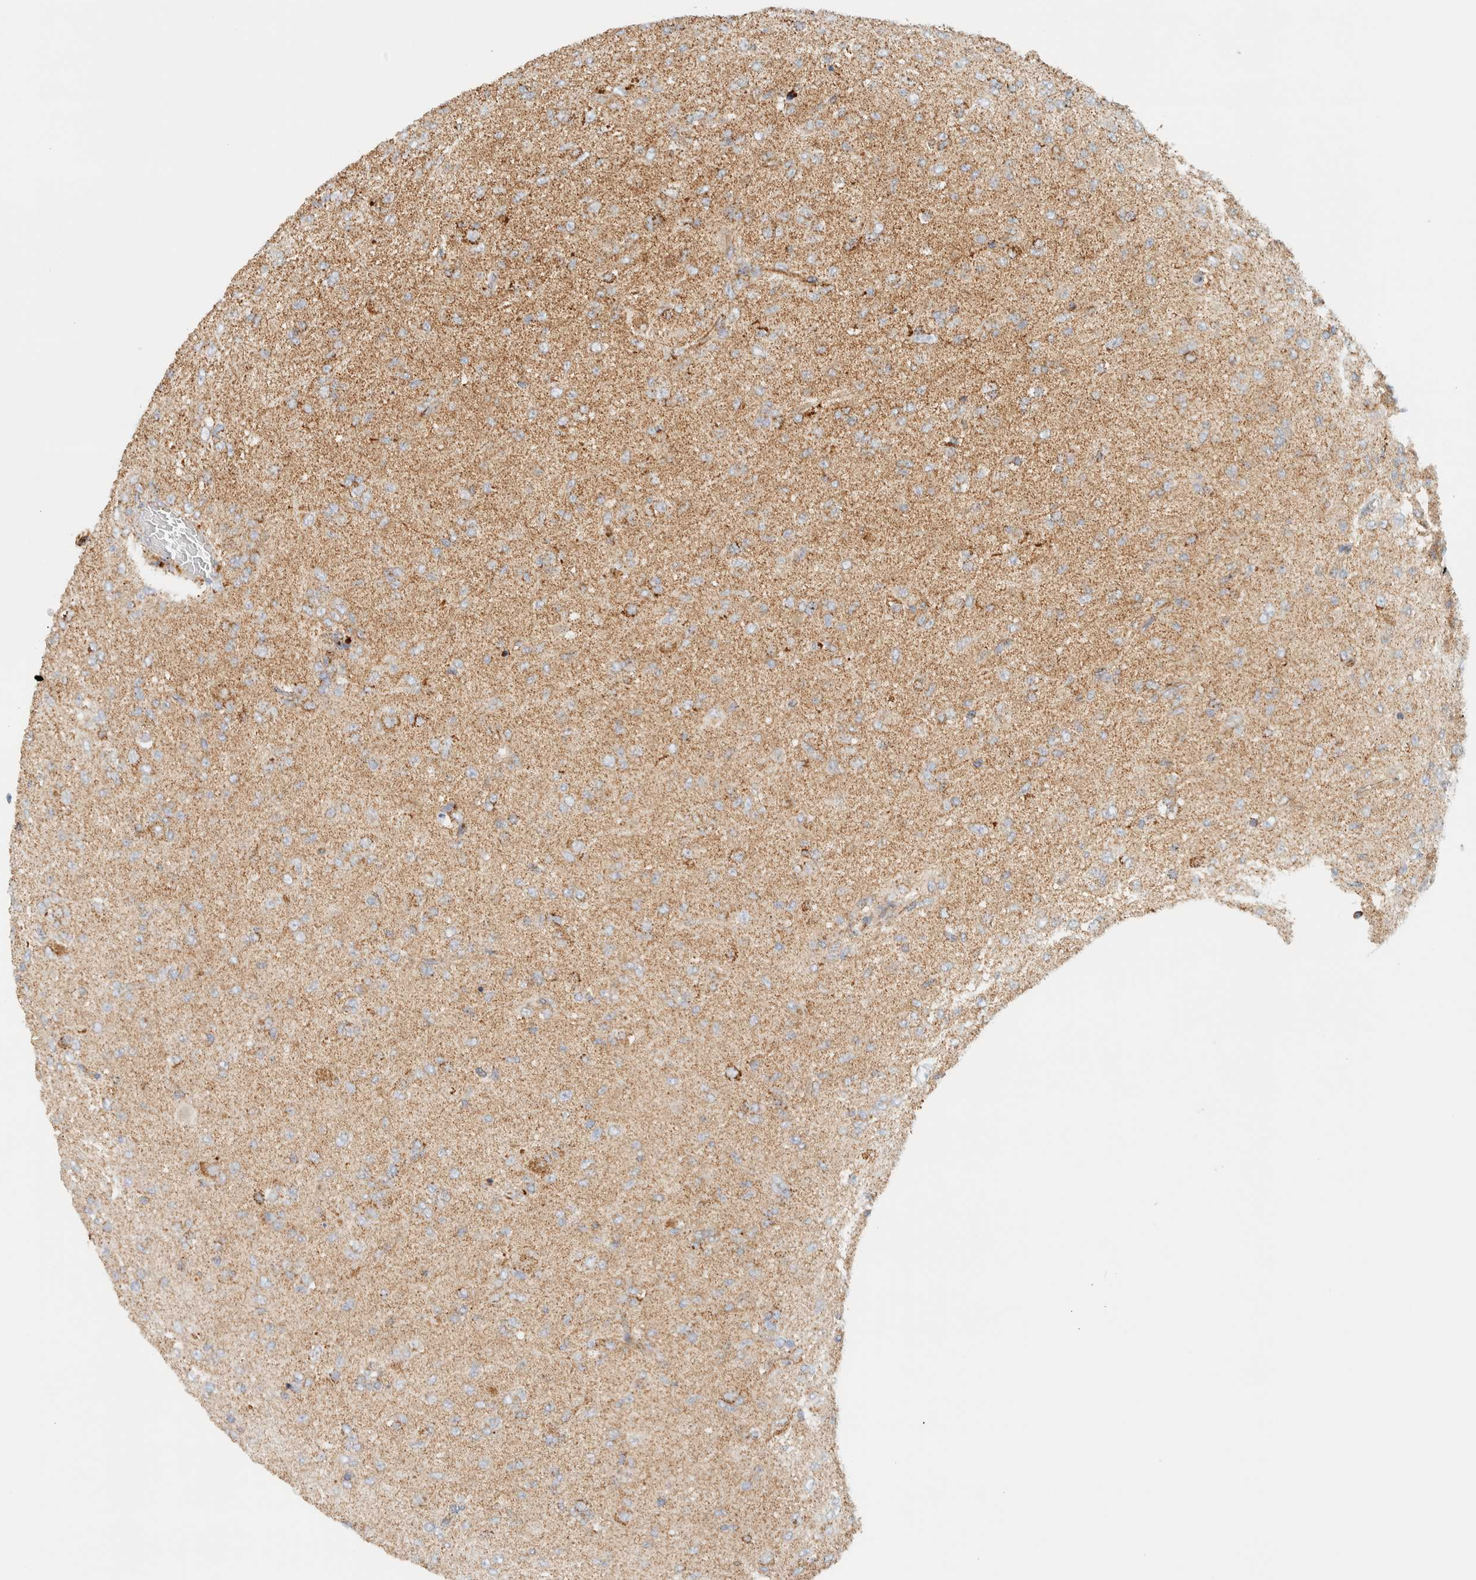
{"staining": {"intensity": "moderate", "quantity": ">75%", "location": "cytoplasmic/membranous"}, "tissue": "glioma", "cell_type": "Tumor cells", "image_type": "cancer", "snomed": [{"axis": "morphology", "description": "Glioma, malignant, Low grade"}, {"axis": "topography", "description": "Brain"}], "caption": "Moderate cytoplasmic/membranous staining for a protein is present in approximately >75% of tumor cells of malignant glioma (low-grade) using immunohistochemistry (IHC).", "gene": "KIFAP3", "patient": {"sex": "male", "age": 65}}